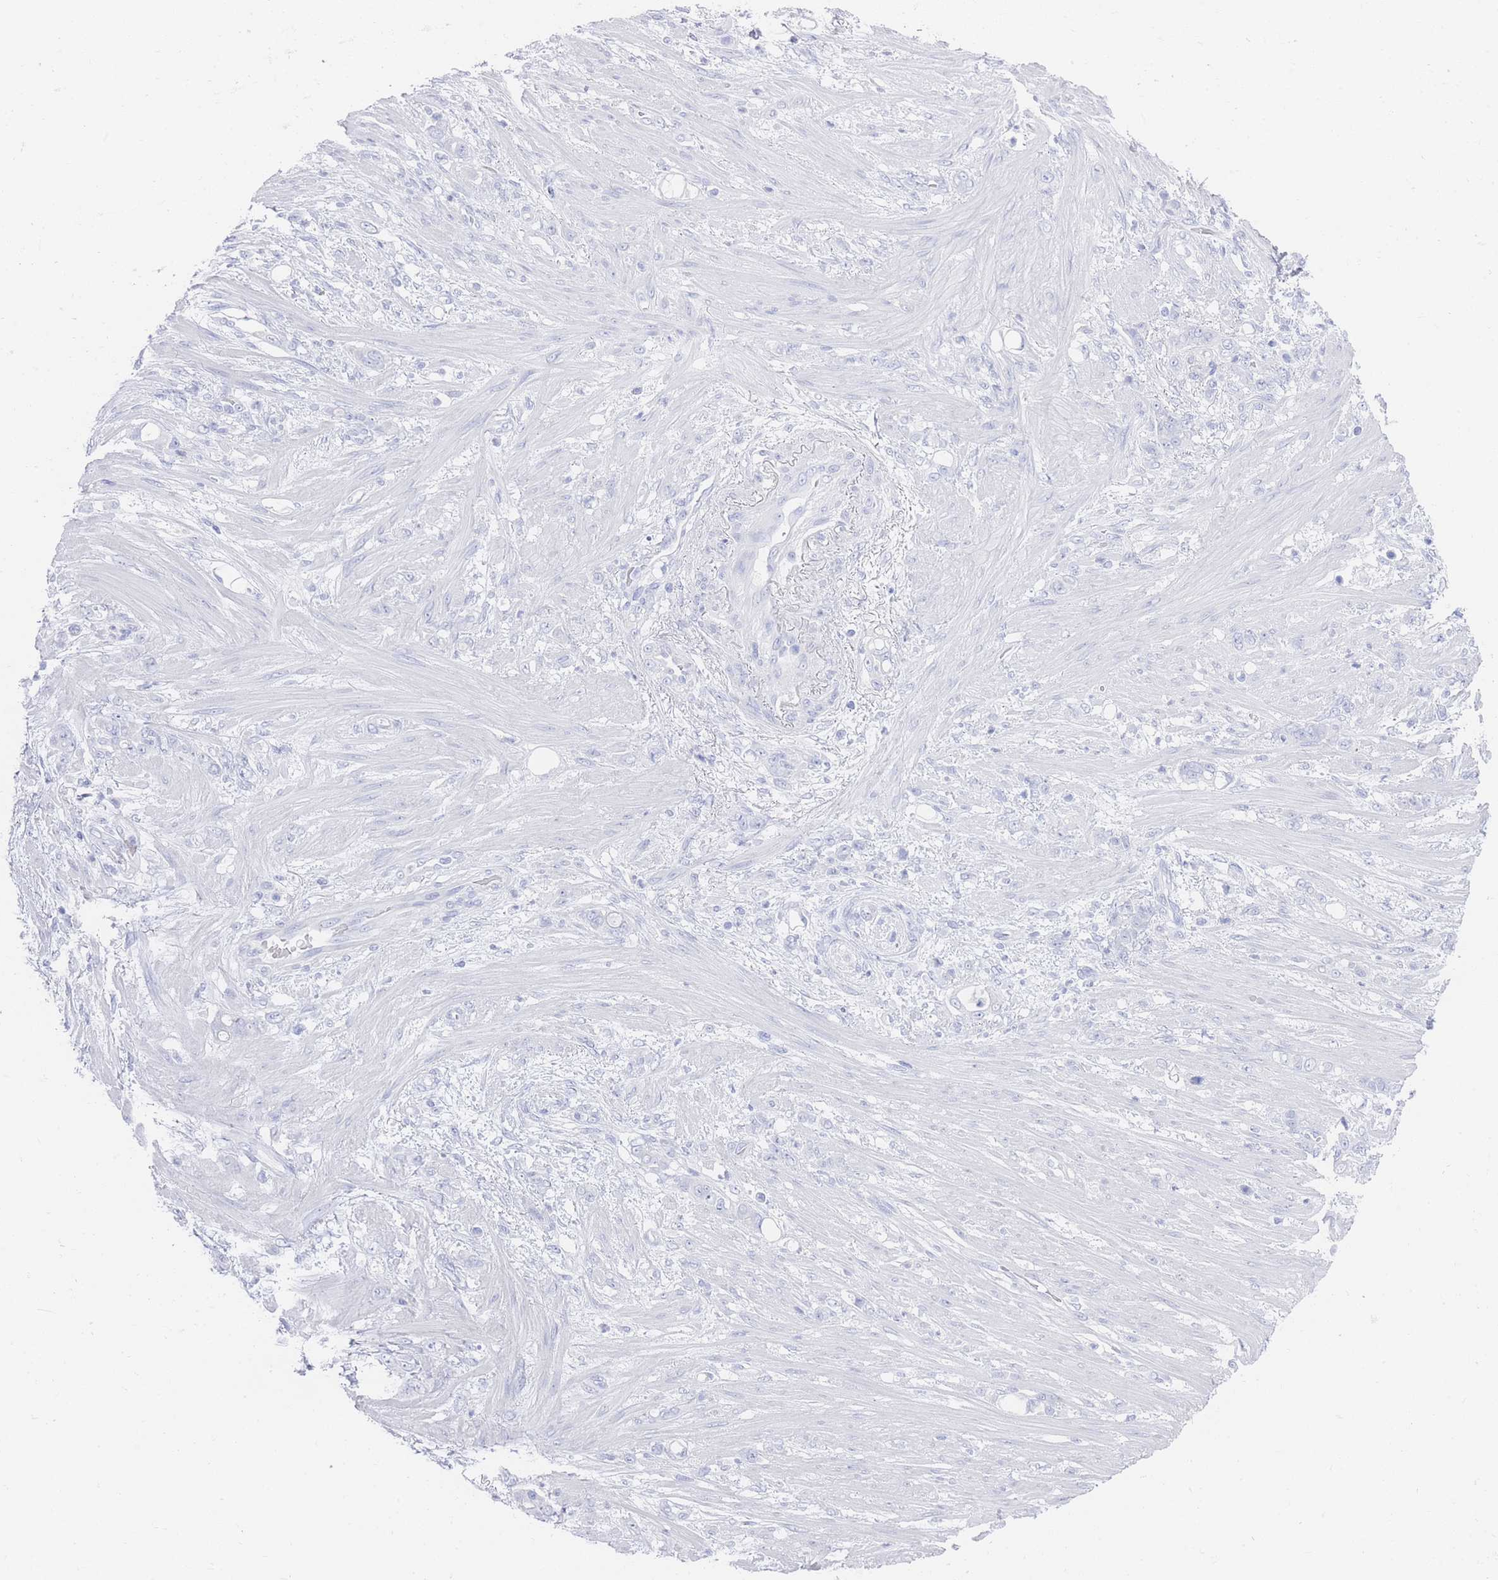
{"staining": {"intensity": "negative", "quantity": "none", "location": "none"}, "tissue": "stomach cancer", "cell_type": "Tumor cells", "image_type": "cancer", "snomed": [{"axis": "morphology", "description": "Normal tissue, NOS"}, {"axis": "morphology", "description": "Adenocarcinoma, NOS"}, {"axis": "topography", "description": "Stomach"}], "caption": "Protein analysis of stomach cancer exhibits no significant expression in tumor cells.", "gene": "LRRC37A", "patient": {"sex": "female", "age": 79}}